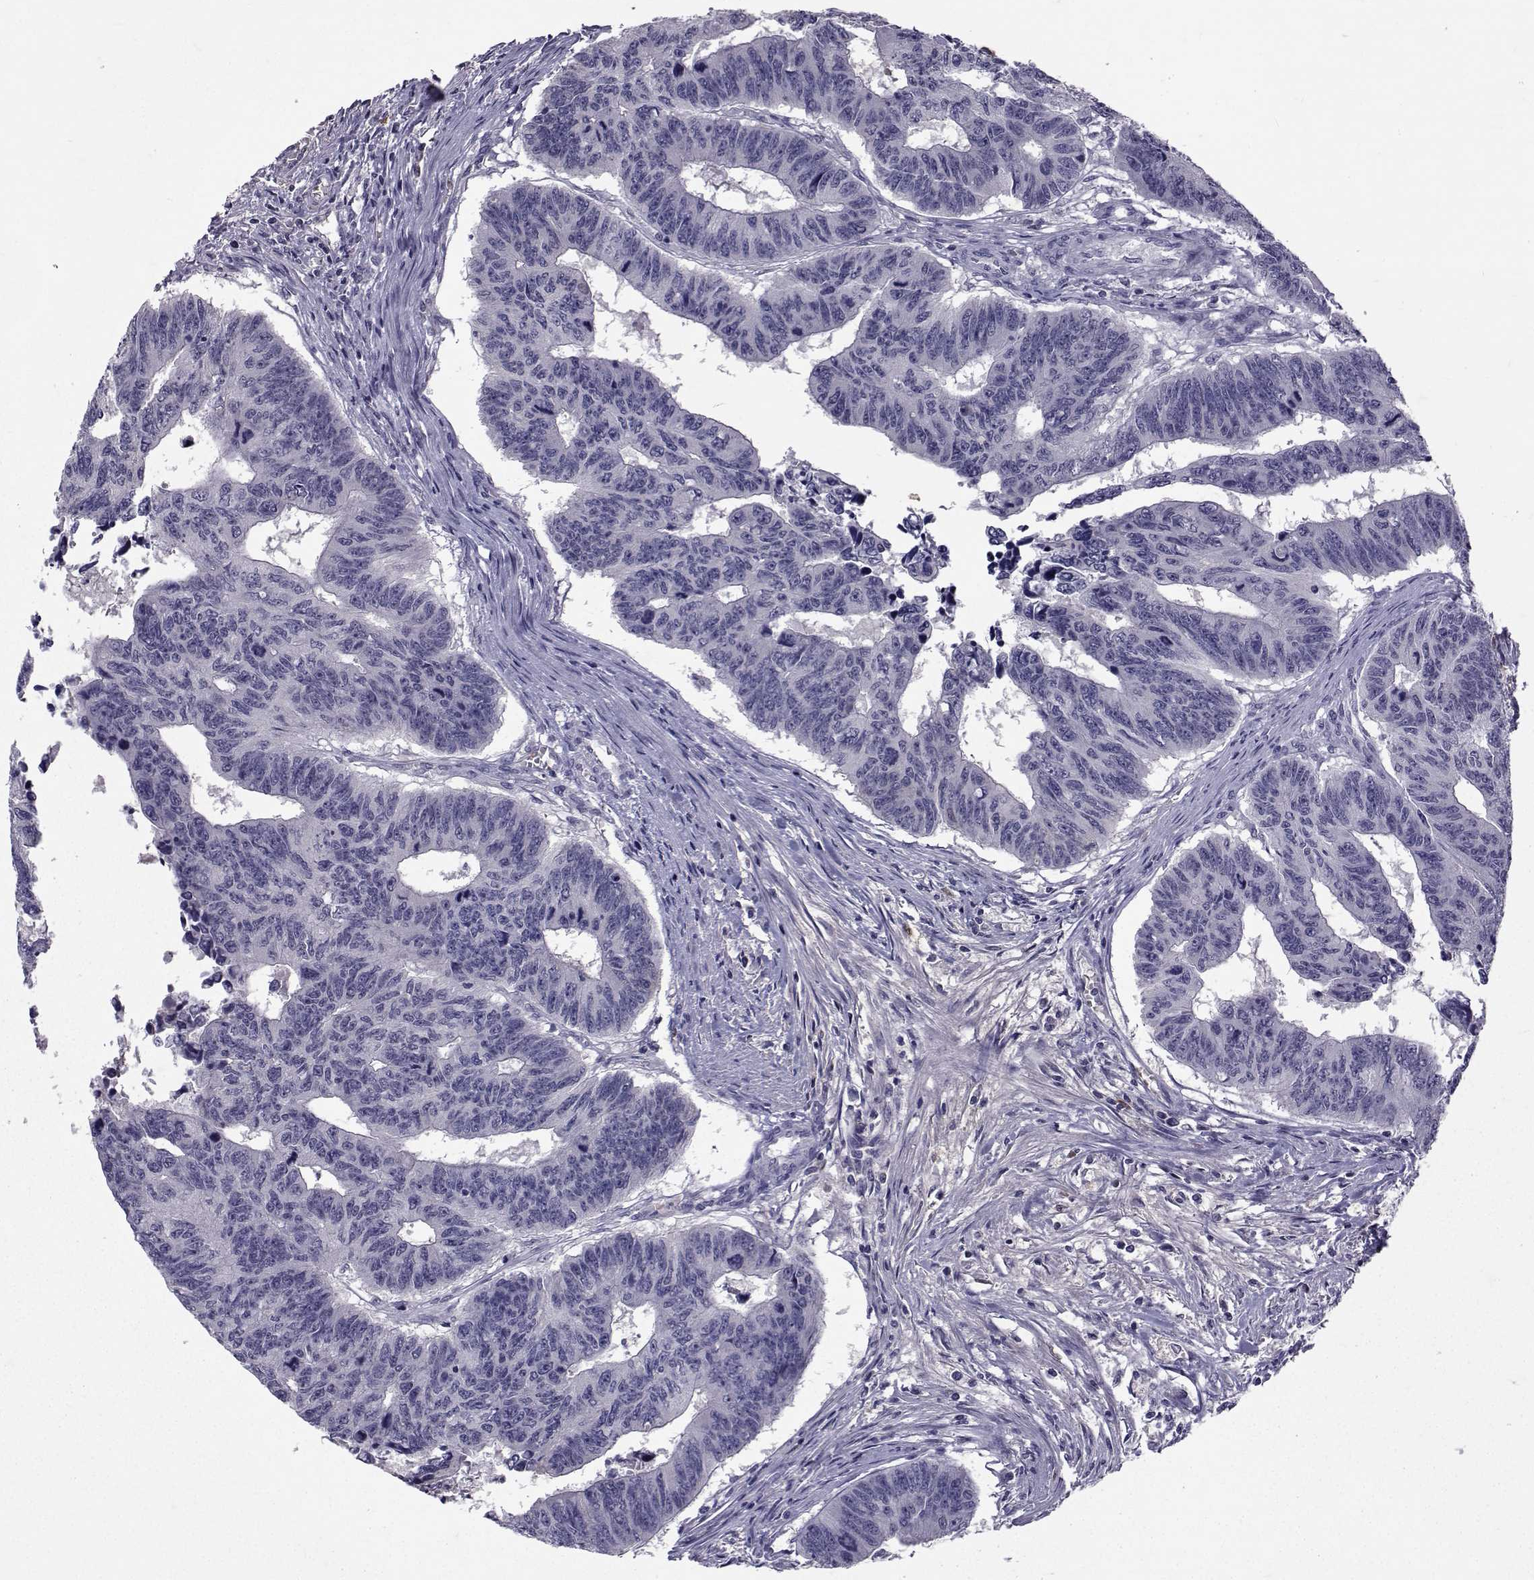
{"staining": {"intensity": "negative", "quantity": "none", "location": "none"}, "tissue": "colorectal cancer", "cell_type": "Tumor cells", "image_type": "cancer", "snomed": [{"axis": "morphology", "description": "Adenocarcinoma, NOS"}, {"axis": "topography", "description": "Rectum"}], "caption": "DAB immunohistochemical staining of colorectal cancer displays no significant expression in tumor cells.", "gene": "TNFRSF11B", "patient": {"sex": "female", "age": 85}}